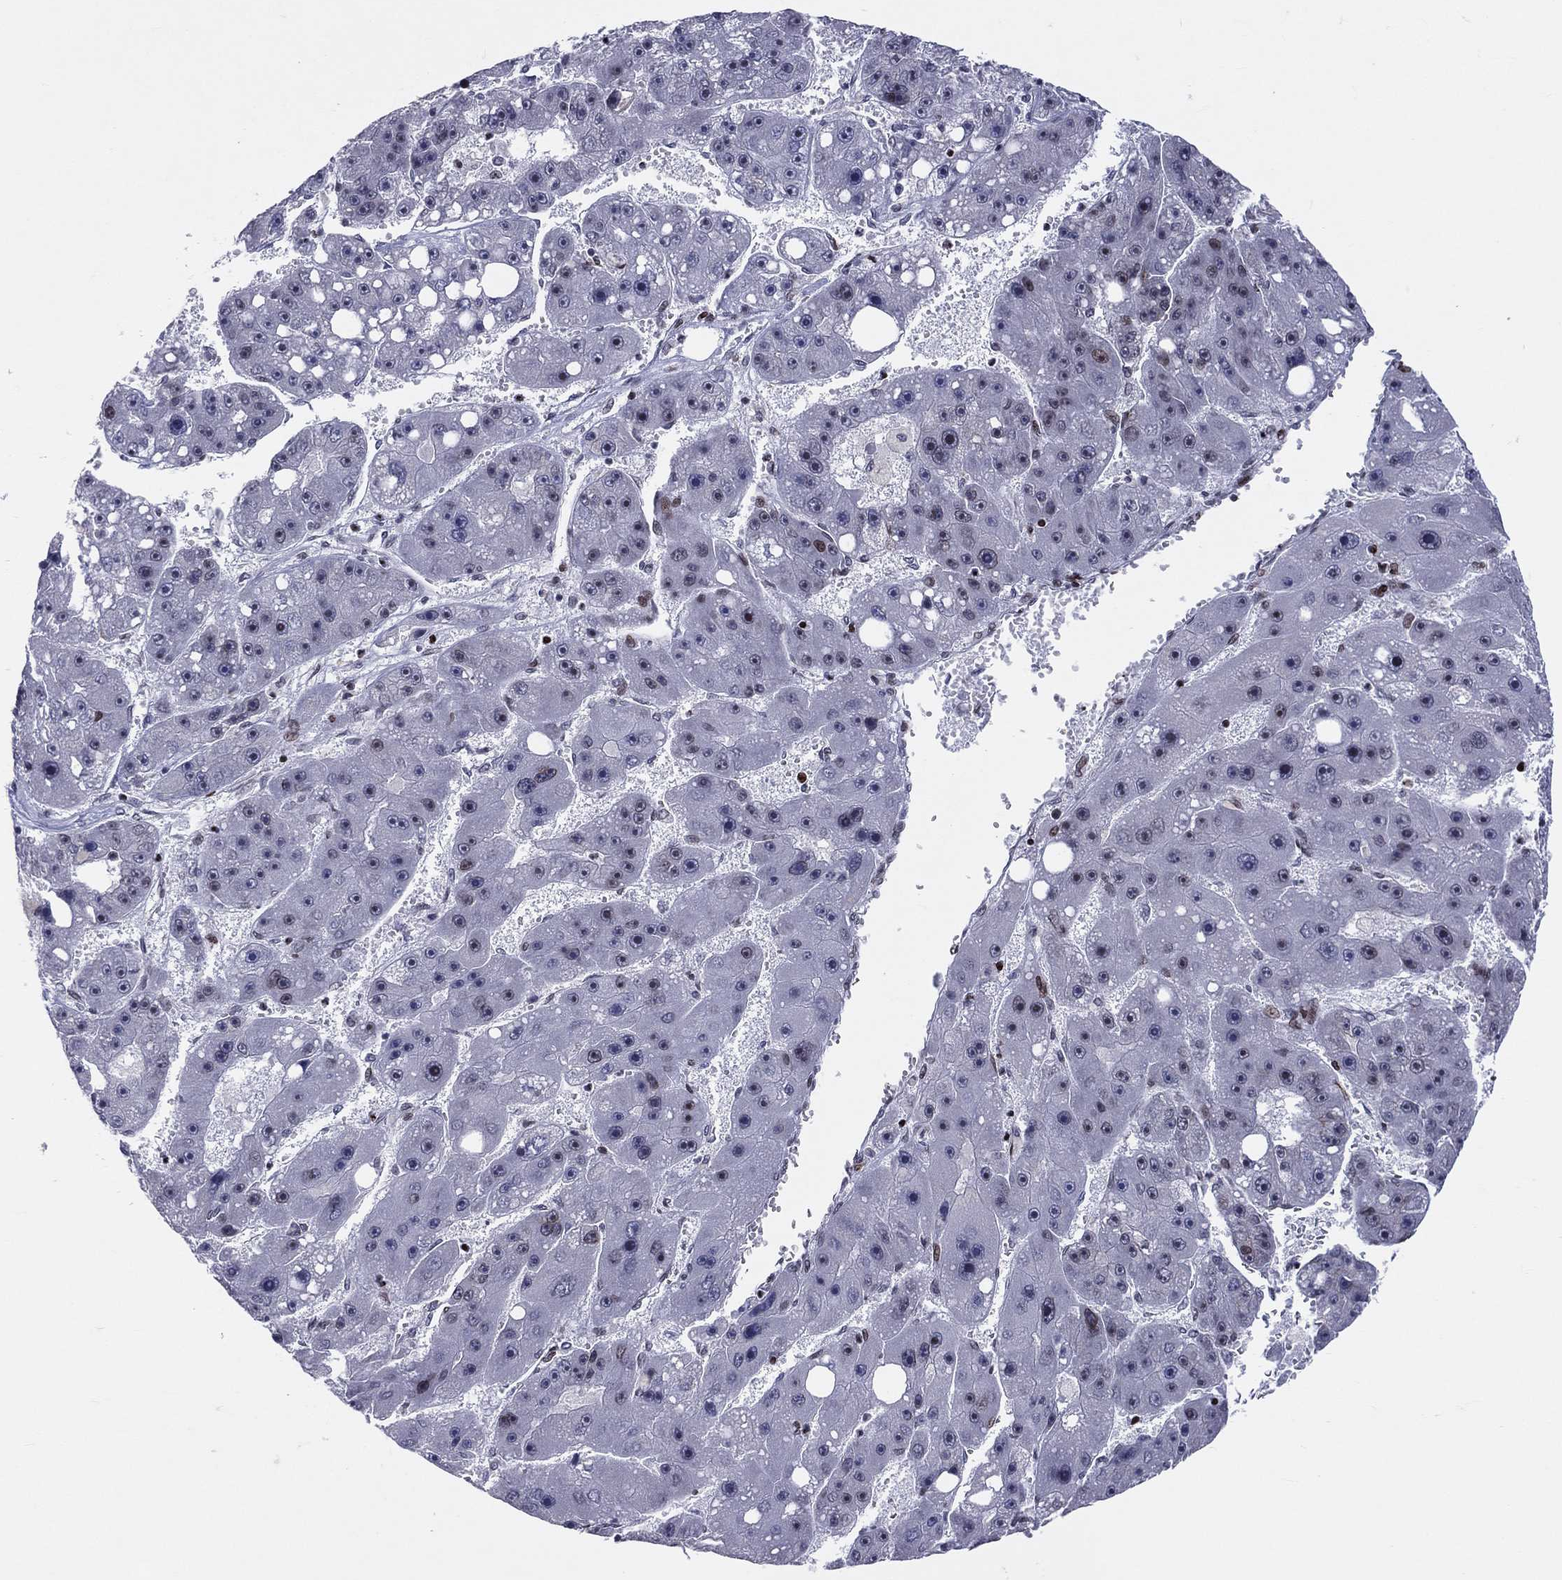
{"staining": {"intensity": "moderate", "quantity": "<25%", "location": "nuclear"}, "tissue": "liver cancer", "cell_type": "Tumor cells", "image_type": "cancer", "snomed": [{"axis": "morphology", "description": "Carcinoma, Hepatocellular, NOS"}, {"axis": "topography", "description": "Liver"}], "caption": "Protein staining of liver cancer tissue reveals moderate nuclear expression in about <25% of tumor cells. (DAB (3,3'-diaminobenzidine) IHC with brightfield microscopy, high magnification).", "gene": "DBF4B", "patient": {"sex": "female", "age": 61}}